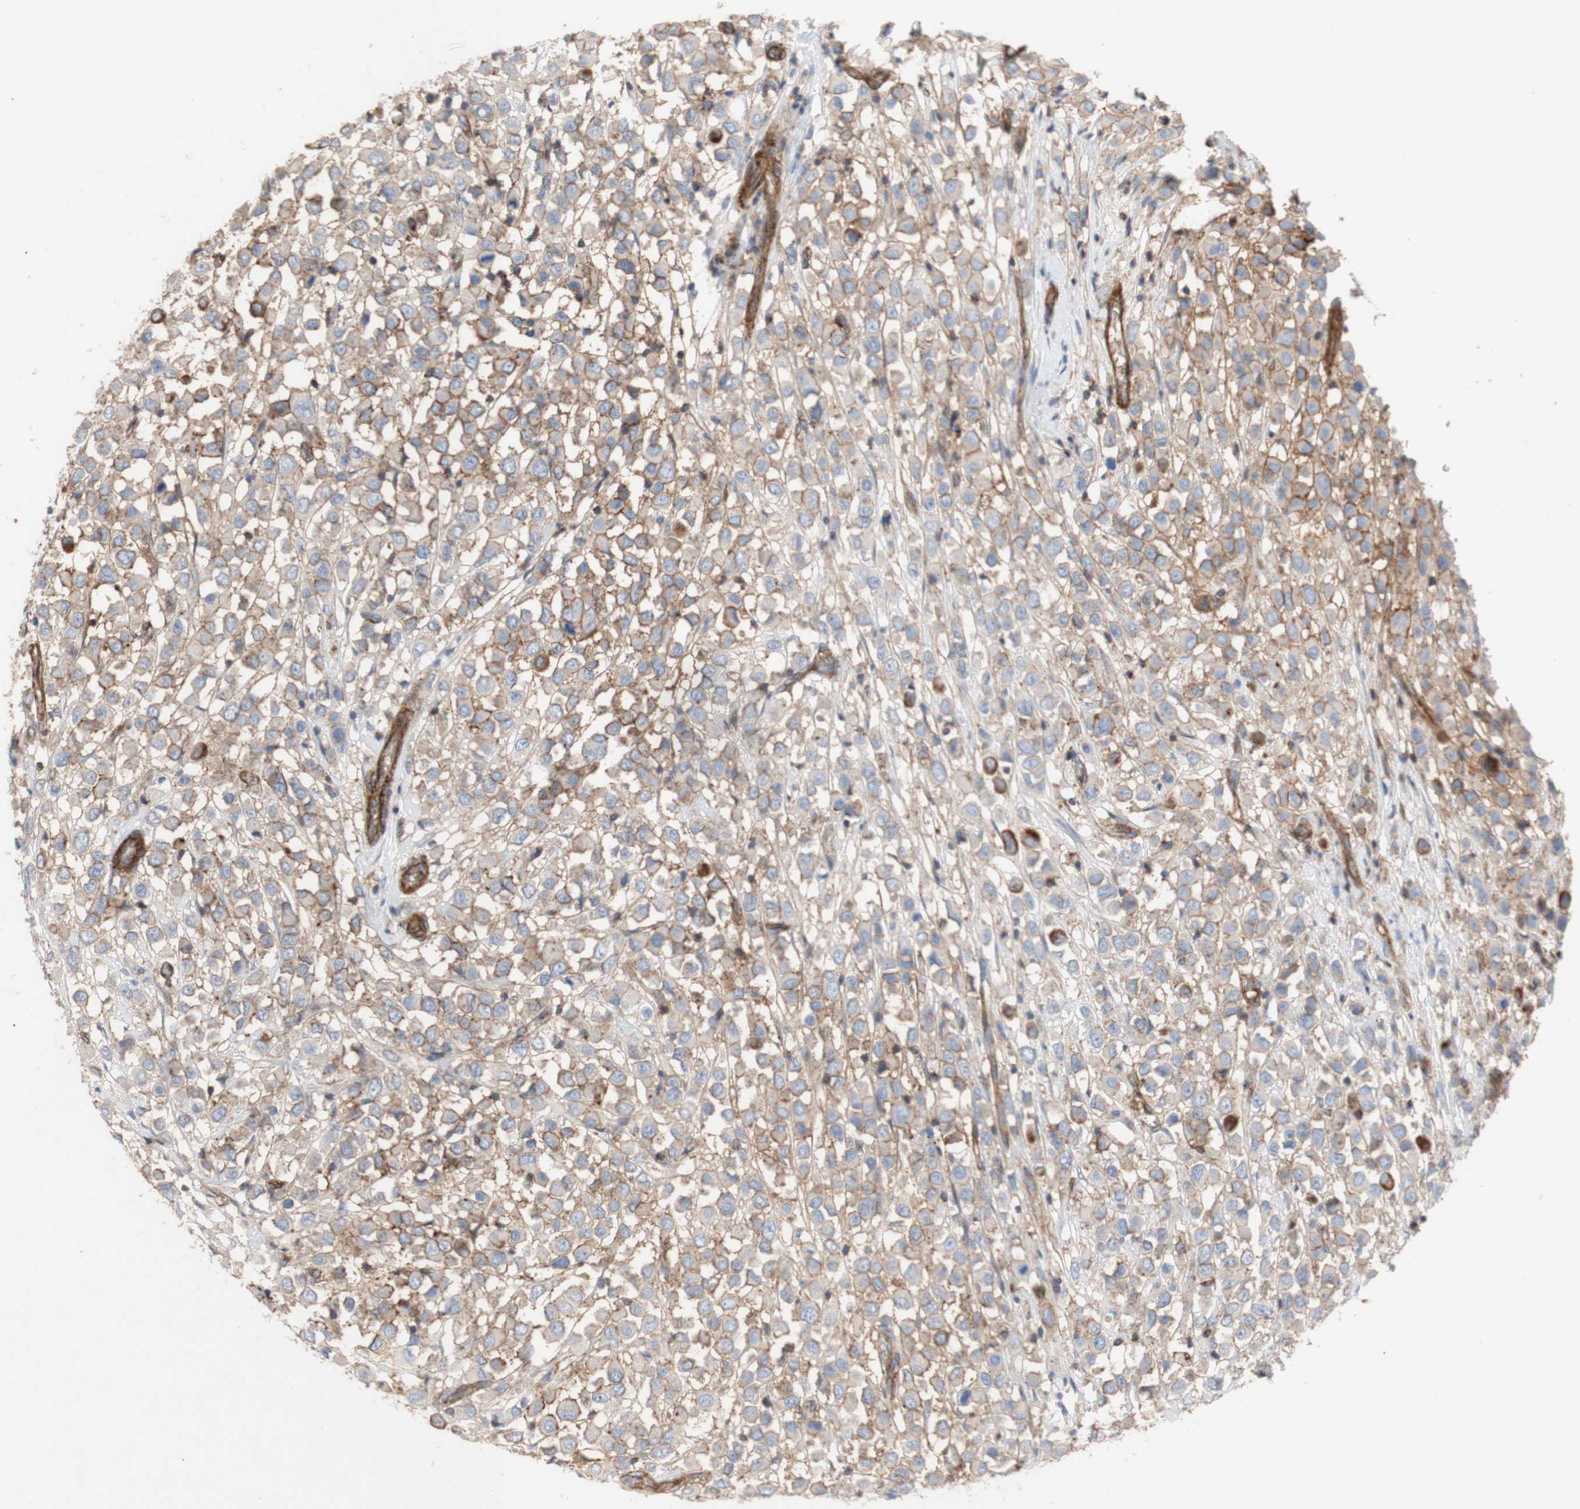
{"staining": {"intensity": "weak", "quantity": ">75%", "location": "cytoplasmic/membranous"}, "tissue": "breast cancer", "cell_type": "Tumor cells", "image_type": "cancer", "snomed": [{"axis": "morphology", "description": "Duct carcinoma"}, {"axis": "topography", "description": "Breast"}], "caption": "Immunohistochemistry (IHC) of human breast cancer displays low levels of weak cytoplasmic/membranous staining in about >75% of tumor cells.", "gene": "ATP2A3", "patient": {"sex": "female", "age": 61}}